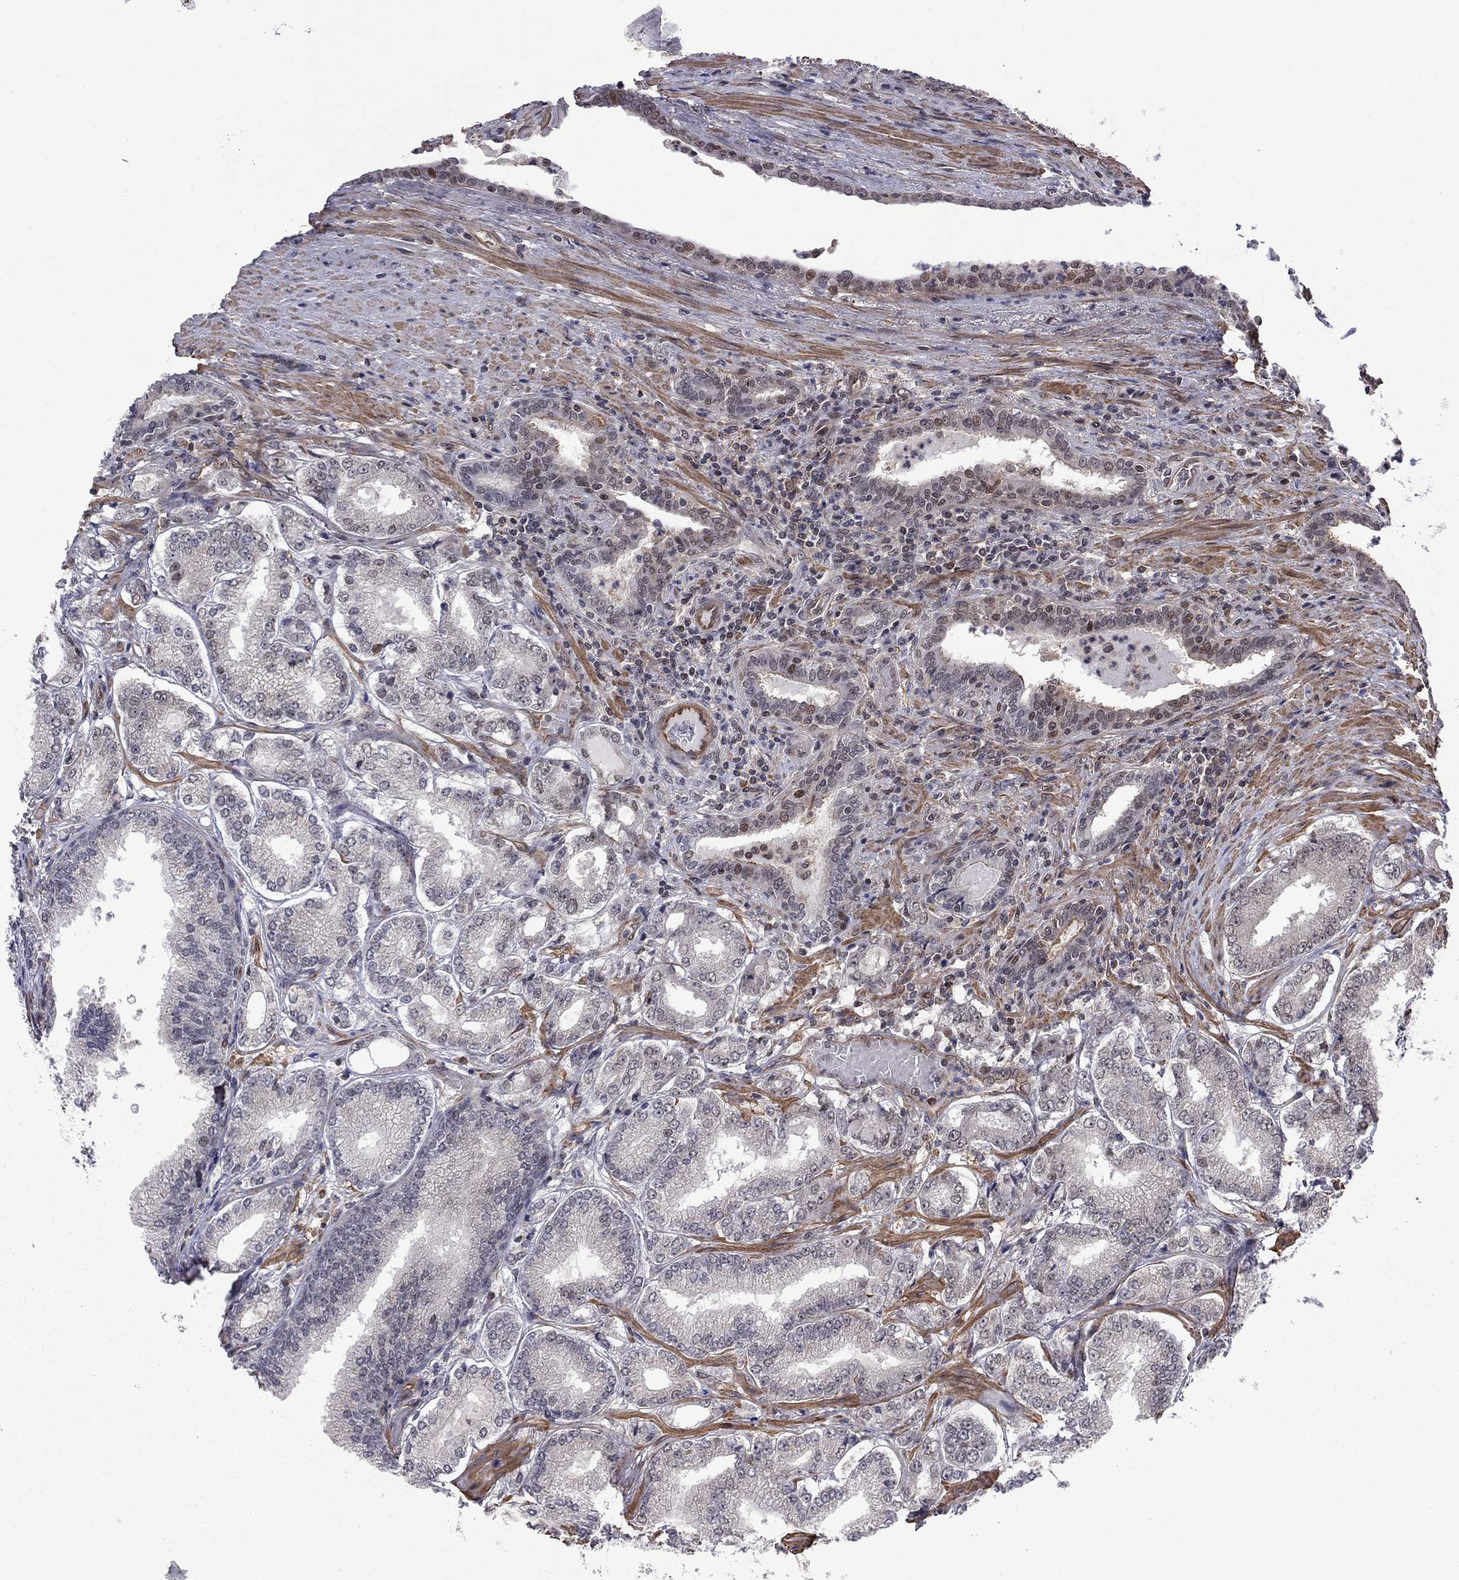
{"staining": {"intensity": "negative", "quantity": "none", "location": "none"}, "tissue": "prostate cancer", "cell_type": "Tumor cells", "image_type": "cancer", "snomed": [{"axis": "morphology", "description": "Adenocarcinoma, NOS"}, {"axis": "topography", "description": "Prostate"}], "caption": "A high-resolution histopathology image shows IHC staining of adenocarcinoma (prostate), which reveals no significant staining in tumor cells.", "gene": "BRF1", "patient": {"sex": "male", "age": 65}}